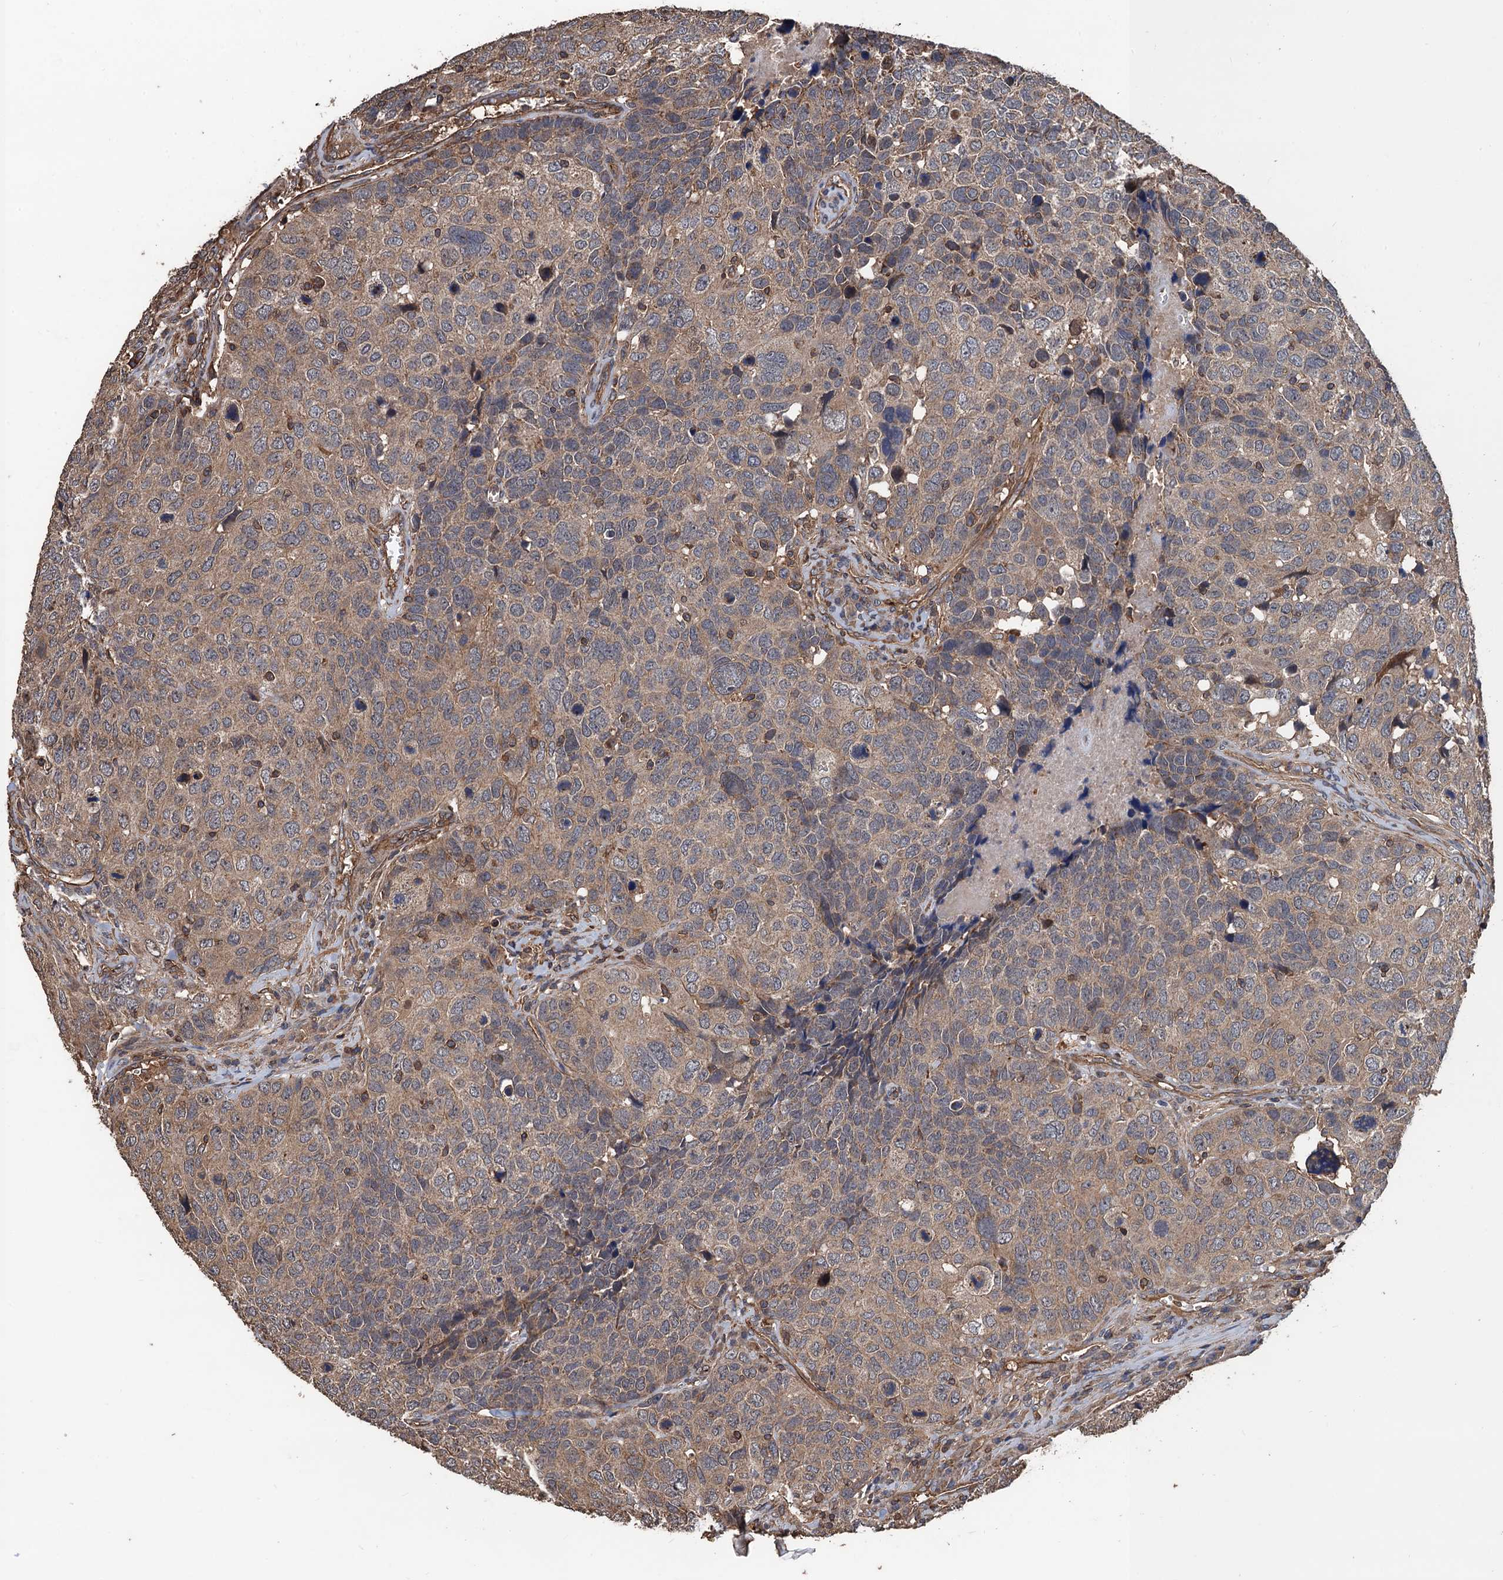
{"staining": {"intensity": "moderate", "quantity": "25%-75%", "location": "cytoplasmic/membranous"}, "tissue": "head and neck cancer", "cell_type": "Tumor cells", "image_type": "cancer", "snomed": [{"axis": "morphology", "description": "Squamous cell carcinoma, NOS"}, {"axis": "topography", "description": "Head-Neck"}], "caption": "This micrograph shows IHC staining of head and neck cancer (squamous cell carcinoma), with medium moderate cytoplasmic/membranous positivity in about 25%-75% of tumor cells.", "gene": "PPP4R1", "patient": {"sex": "male", "age": 66}}